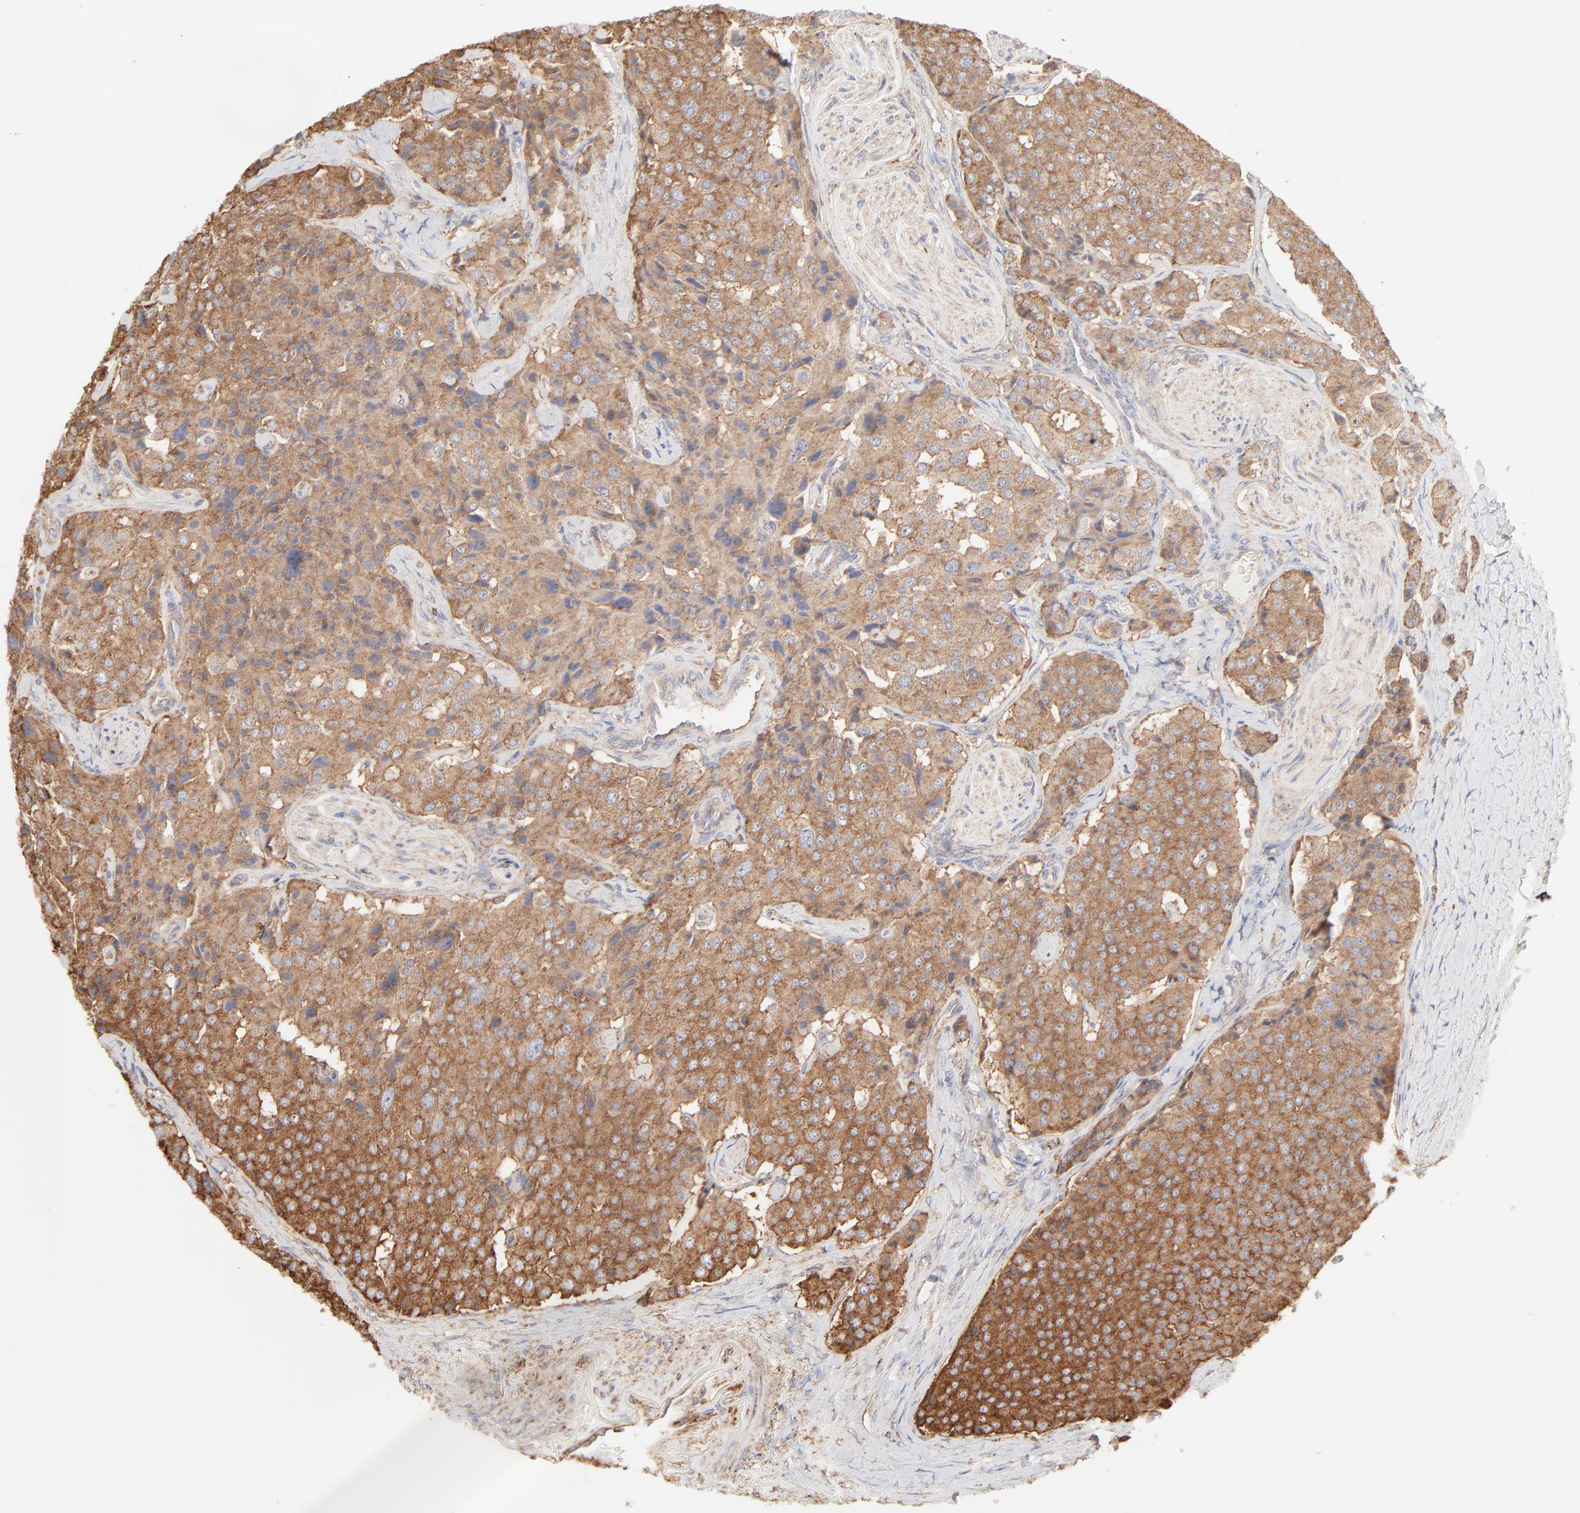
{"staining": {"intensity": "moderate", "quantity": ">75%", "location": "cytoplasmic/membranous"}, "tissue": "carcinoid", "cell_type": "Tumor cells", "image_type": "cancer", "snomed": [{"axis": "morphology", "description": "Carcinoid, malignant, NOS"}, {"axis": "topography", "description": "Colon"}], "caption": "This histopathology image shows immunohistochemistry (IHC) staining of human carcinoid (malignant), with medium moderate cytoplasmic/membranous staining in approximately >75% of tumor cells.", "gene": "CLTB", "patient": {"sex": "female", "age": 61}}